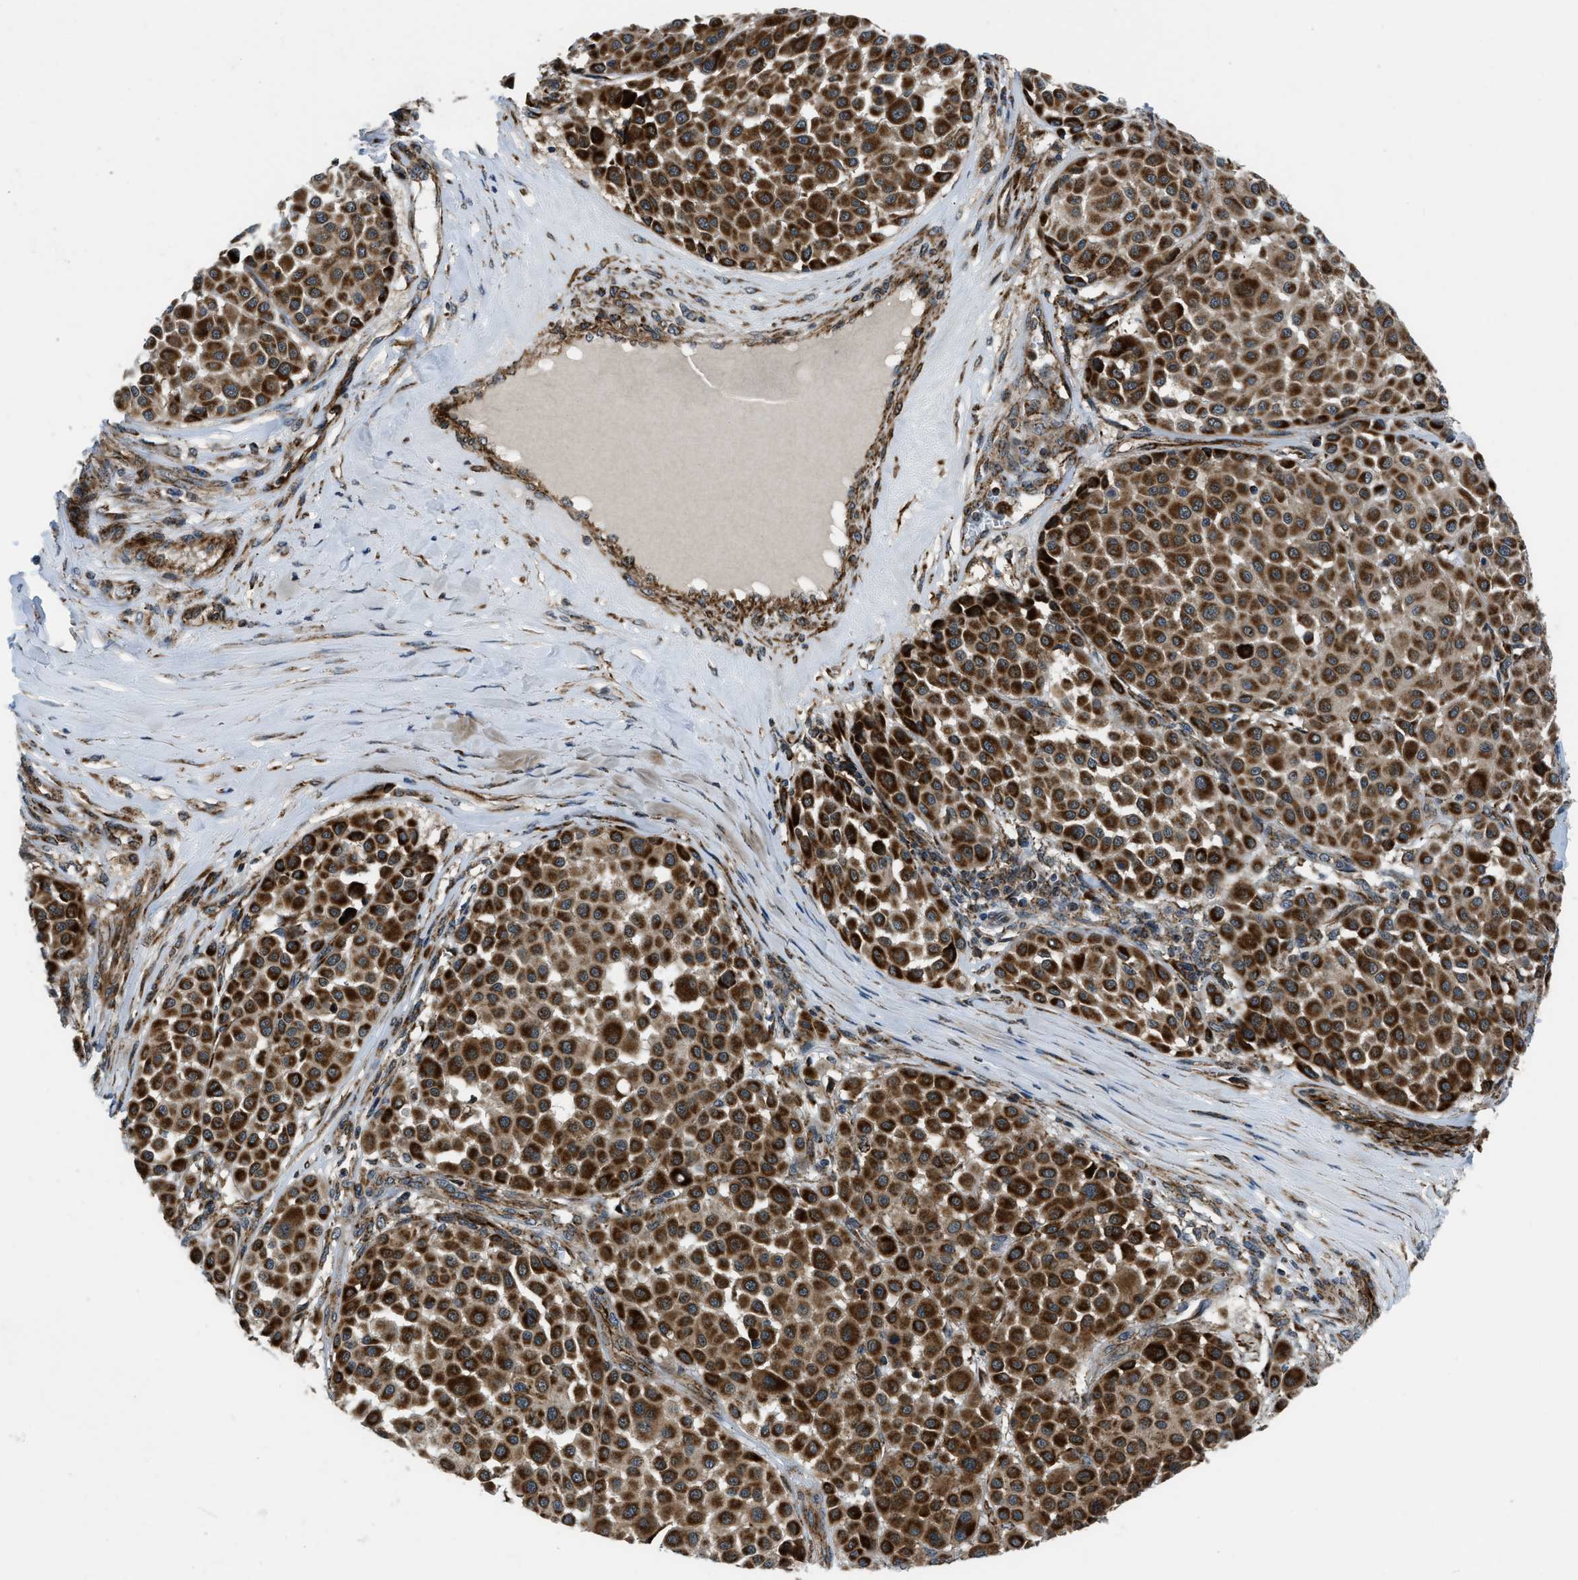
{"staining": {"intensity": "strong", "quantity": ">75%", "location": "cytoplasmic/membranous"}, "tissue": "melanoma", "cell_type": "Tumor cells", "image_type": "cancer", "snomed": [{"axis": "morphology", "description": "Malignant melanoma, Metastatic site"}, {"axis": "topography", "description": "Soft tissue"}], "caption": "The immunohistochemical stain highlights strong cytoplasmic/membranous staining in tumor cells of malignant melanoma (metastatic site) tissue.", "gene": "GSDME", "patient": {"sex": "male", "age": 41}}